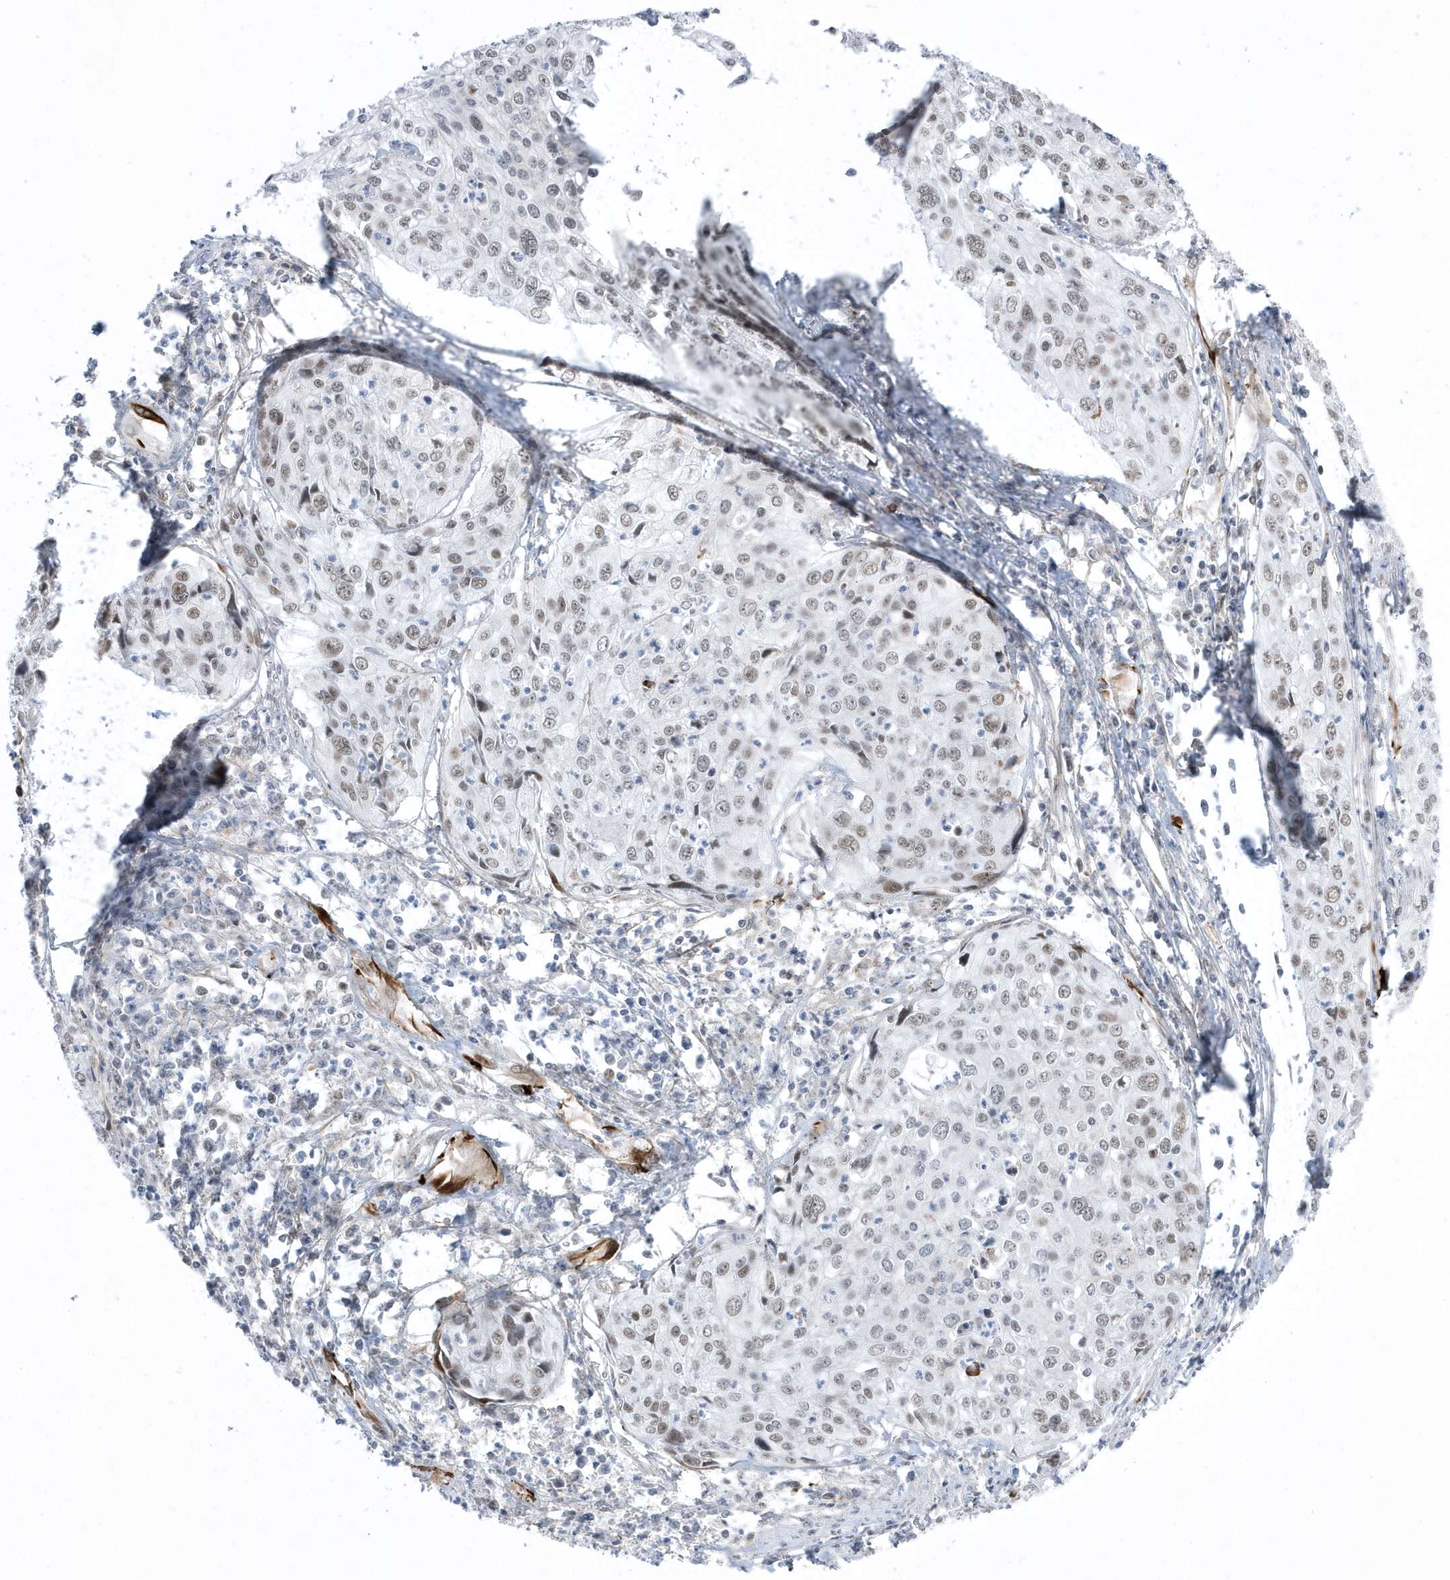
{"staining": {"intensity": "moderate", "quantity": ">75%", "location": "nuclear"}, "tissue": "cervical cancer", "cell_type": "Tumor cells", "image_type": "cancer", "snomed": [{"axis": "morphology", "description": "Squamous cell carcinoma, NOS"}, {"axis": "topography", "description": "Cervix"}], "caption": "Immunohistochemical staining of human cervical squamous cell carcinoma shows medium levels of moderate nuclear protein expression in about >75% of tumor cells.", "gene": "ADAMTSL3", "patient": {"sex": "female", "age": 31}}